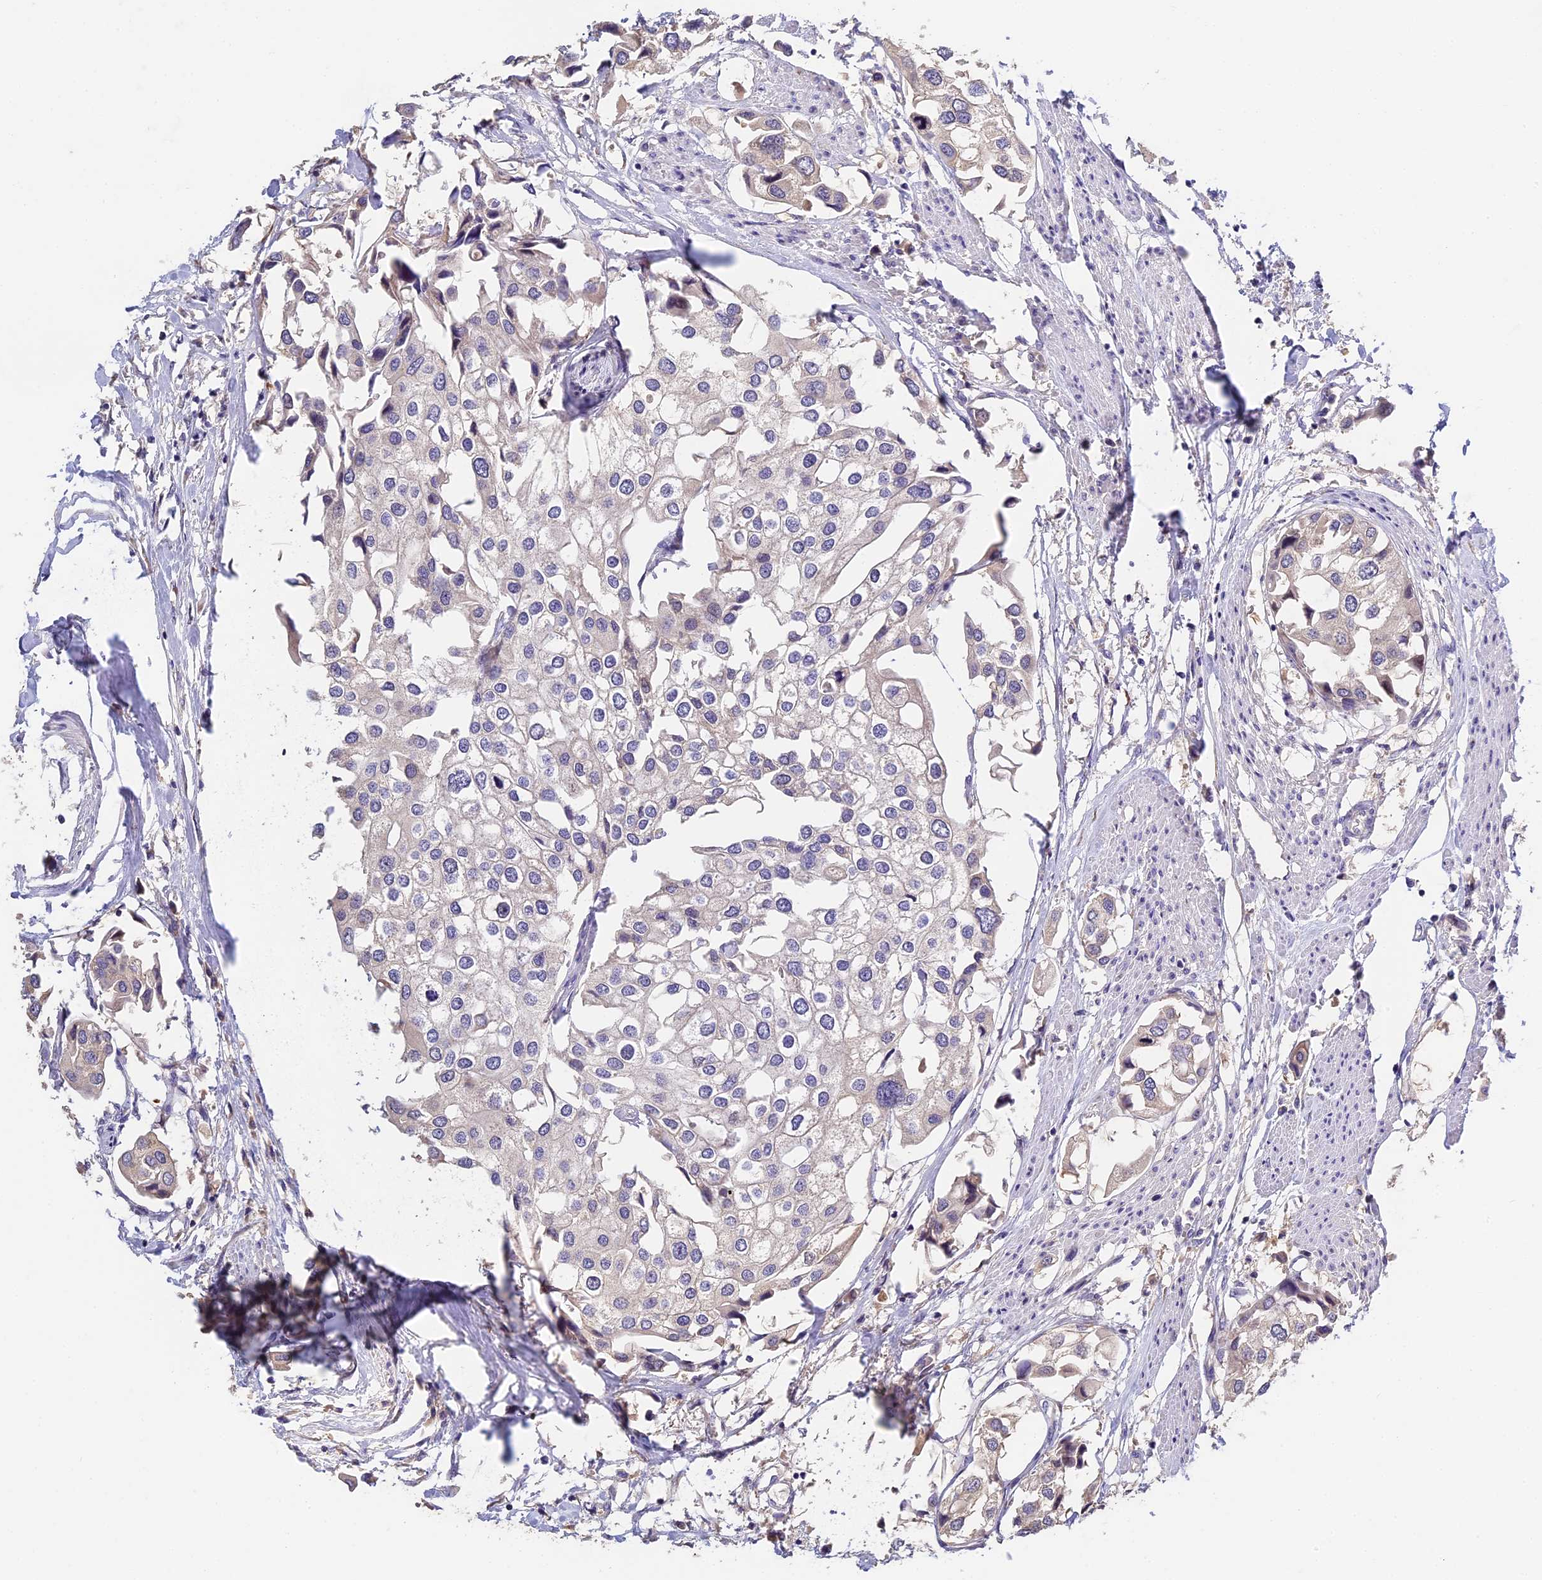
{"staining": {"intensity": "weak", "quantity": "<25%", "location": "cytoplasmic/membranous"}, "tissue": "urothelial cancer", "cell_type": "Tumor cells", "image_type": "cancer", "snomed": [{"axis": "morphology", "description": "Urothelial carcinoma, High grade"}, {"axis": "topography", "description": "Urinary bladder"}], "caption": "Immunohistochemical staining of human high-grade urothelial carcinoma demonstrates no significant expression in tumor cells.", "gene": "BSCL2", "patient": {"sex": "male", "age": 64}}